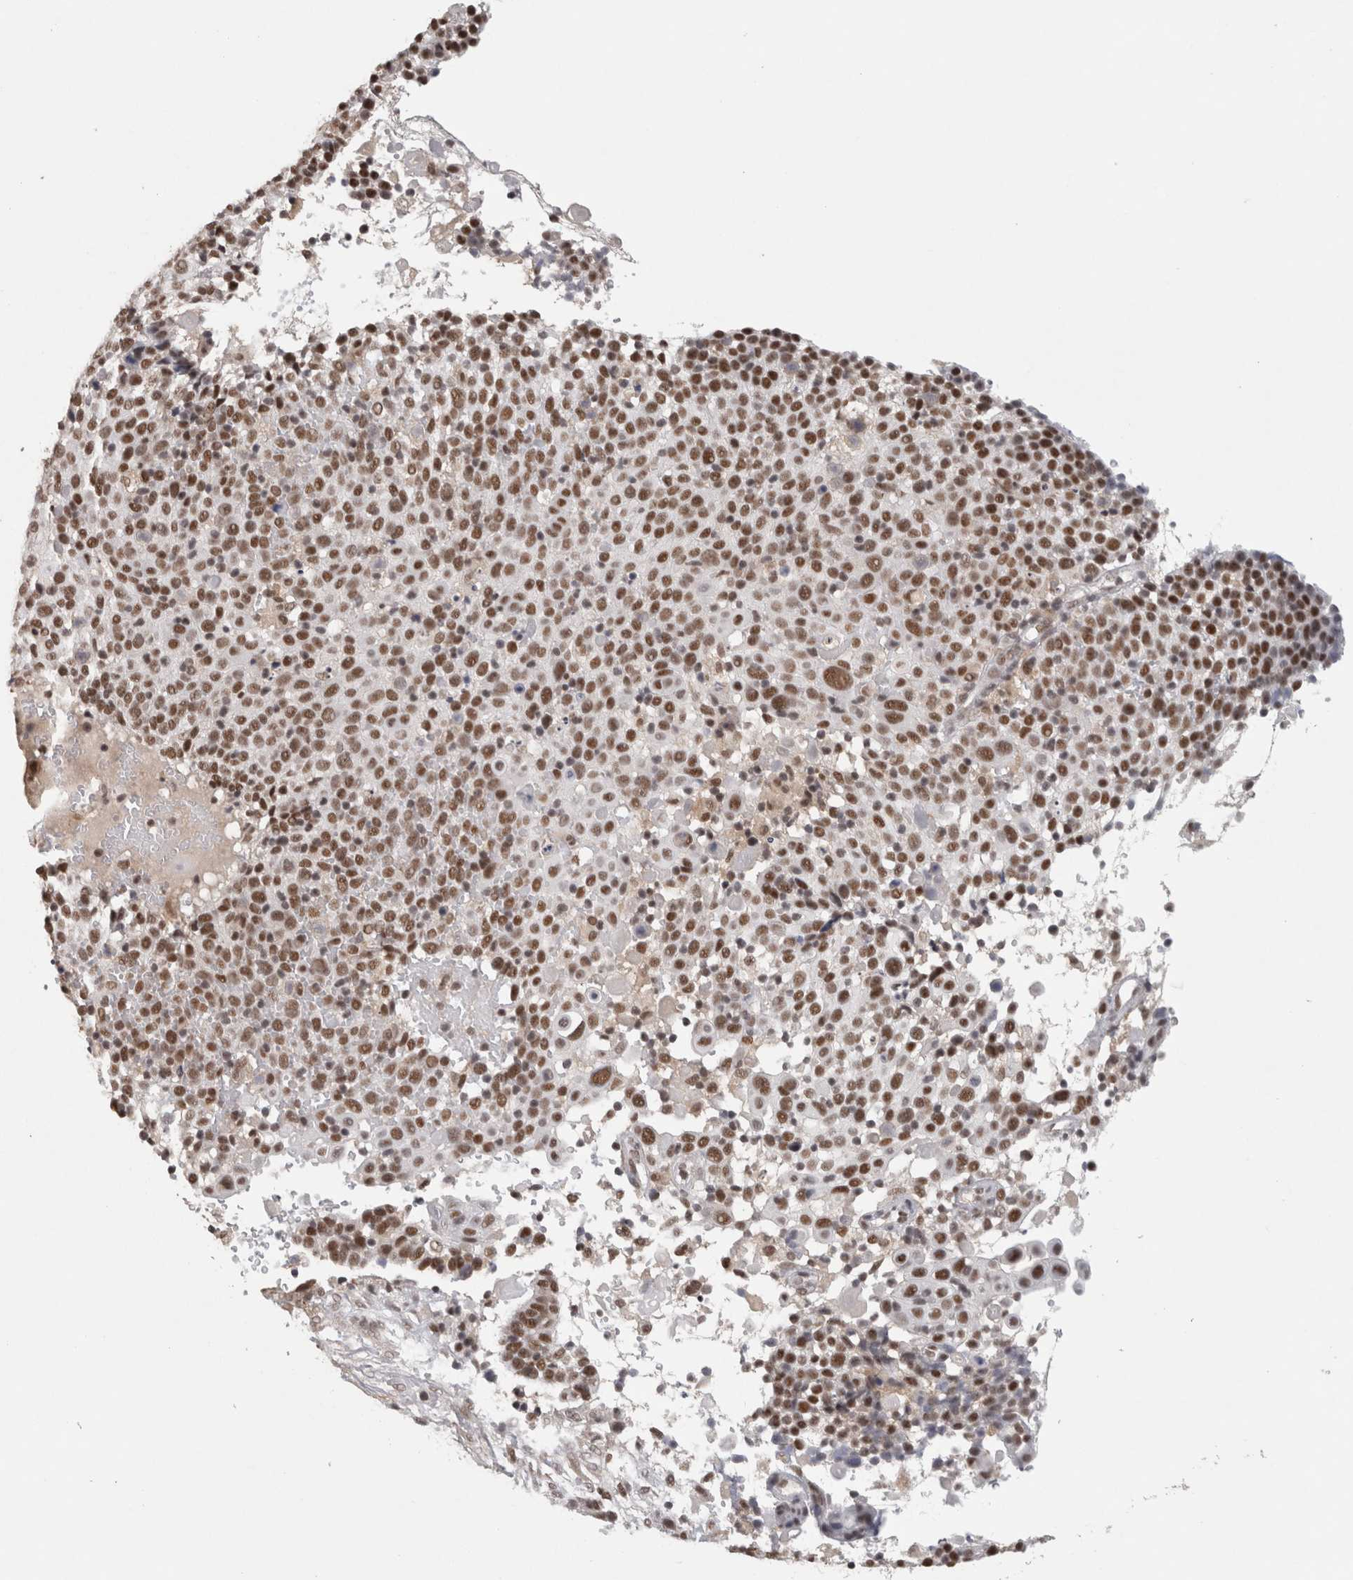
{"staining": {"intensity": "moderate", "quantity": ">75%", "location": "nuclear"}, "tissue": "cervical cancer", "cell_type": "Tumor cells", "image_type": "cancer", "snomed": [{"axis": "morphology", "description": "Squamous cell carcinoma, NOS"}, {"axis": "topography", "description": "Cervix"}], "caption": "Protein analysis of cervical cancer (squamous cell carcinoma) tissue shows moderate nuclear positivity in approximately >75% of tumor cells. (DAB (3,3'-diaminobenzidine) IHC with brightfield microscopy, high magnification).", "gene": "ZNF830", "patient": {"sex": "female", "age": 74}}